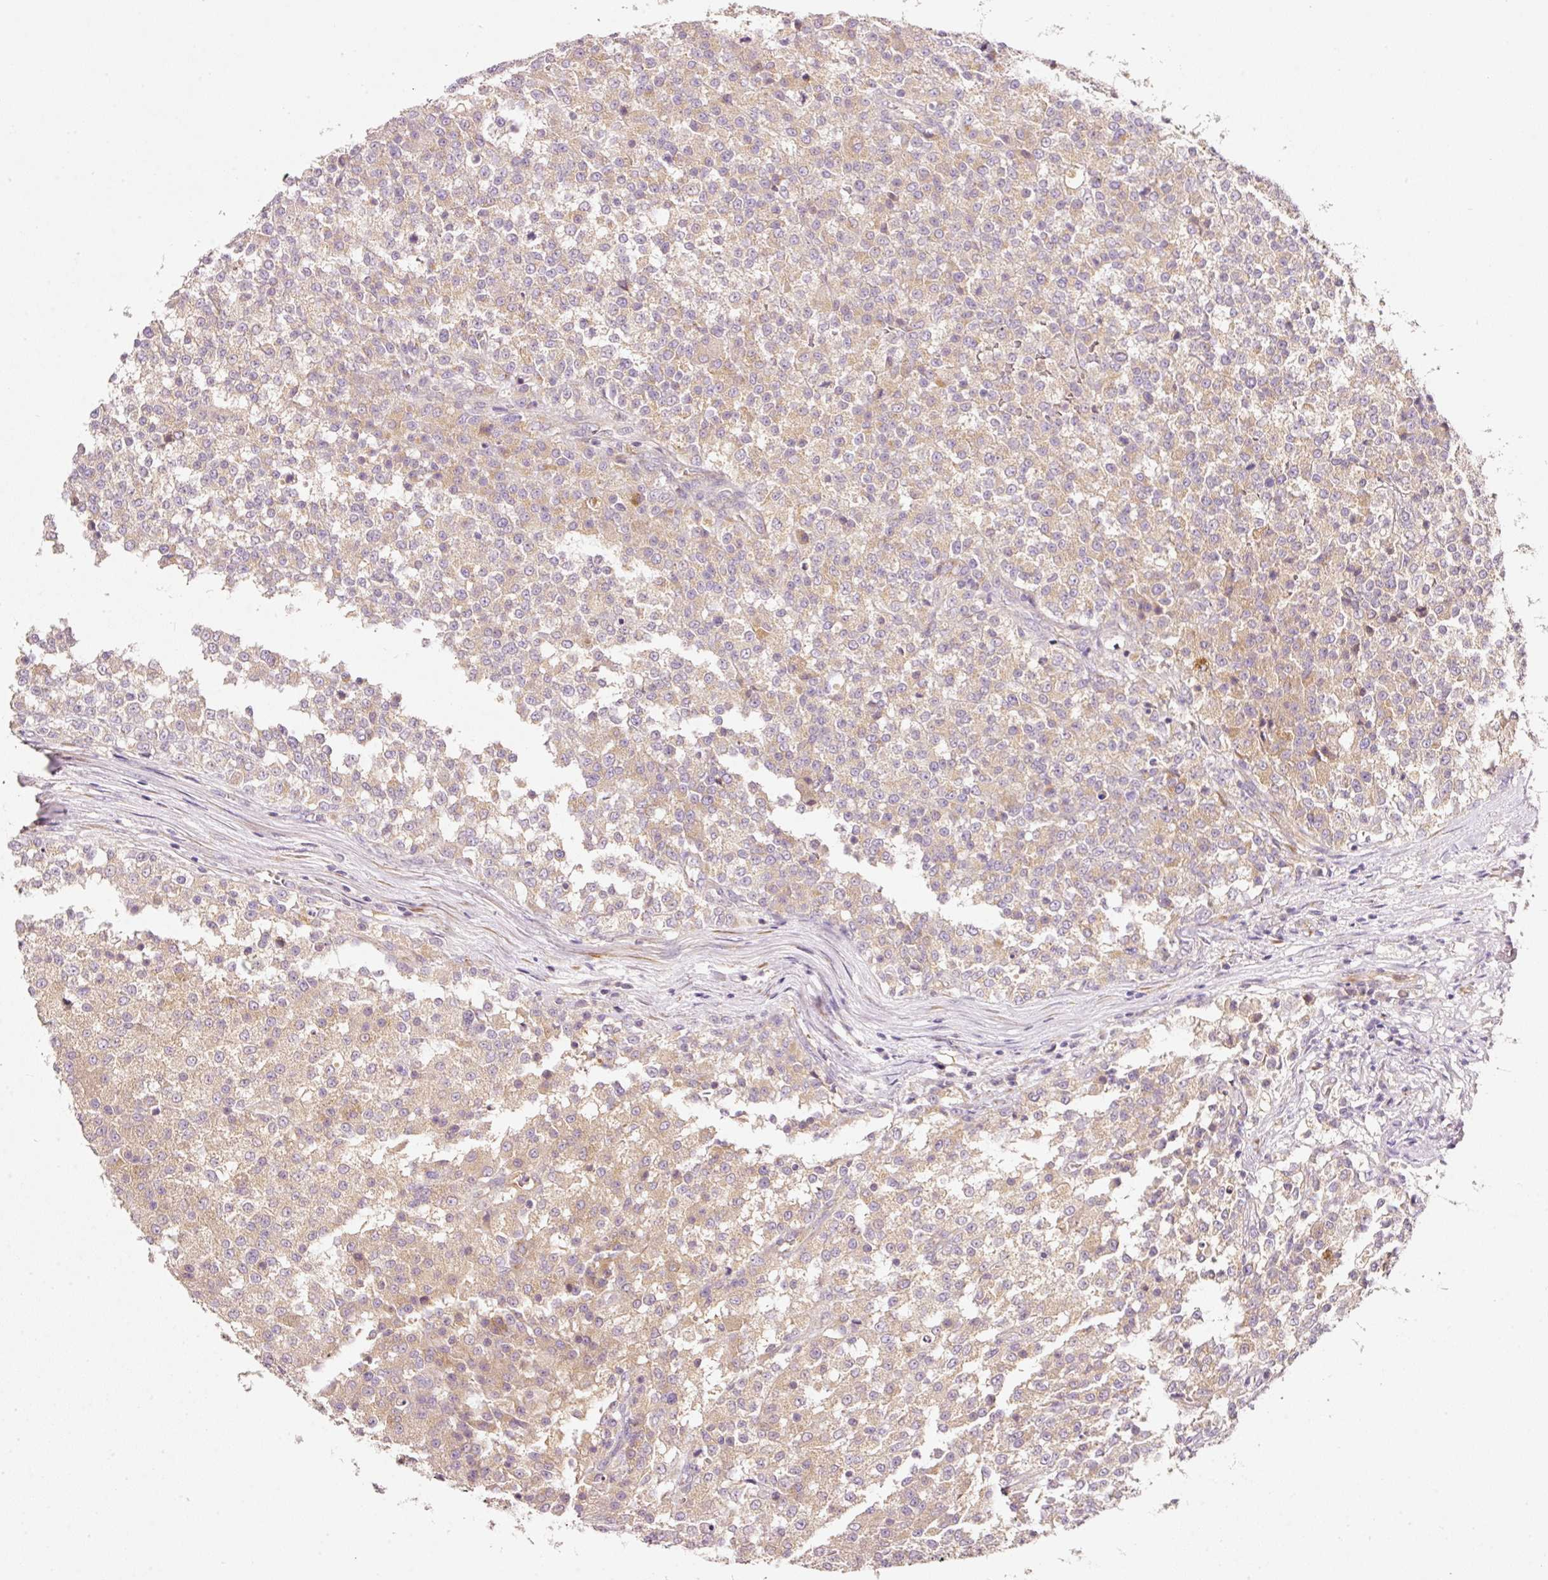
{"staining": {"intensity": "weak", "quantity": ">75%", "location": "cytoplasmic/membranous"}, "tissue": "testis cancer", "cell_type": "Tumor cells", "image_type": "cancer", "snomed": [{"axis": "morphology", "description": "Seminoma, NOS"}, {"axis": "topography", "description": "Testis"}], "caption": "This photomicrograph exhibits immunohistochemistry staining of testis cancer (seminoma), with low weak cytoplasmic/membranous expression in about >75% of tumor cells.", "gene": "RNF167", "patient": {"sex": "male", "age": 59}}